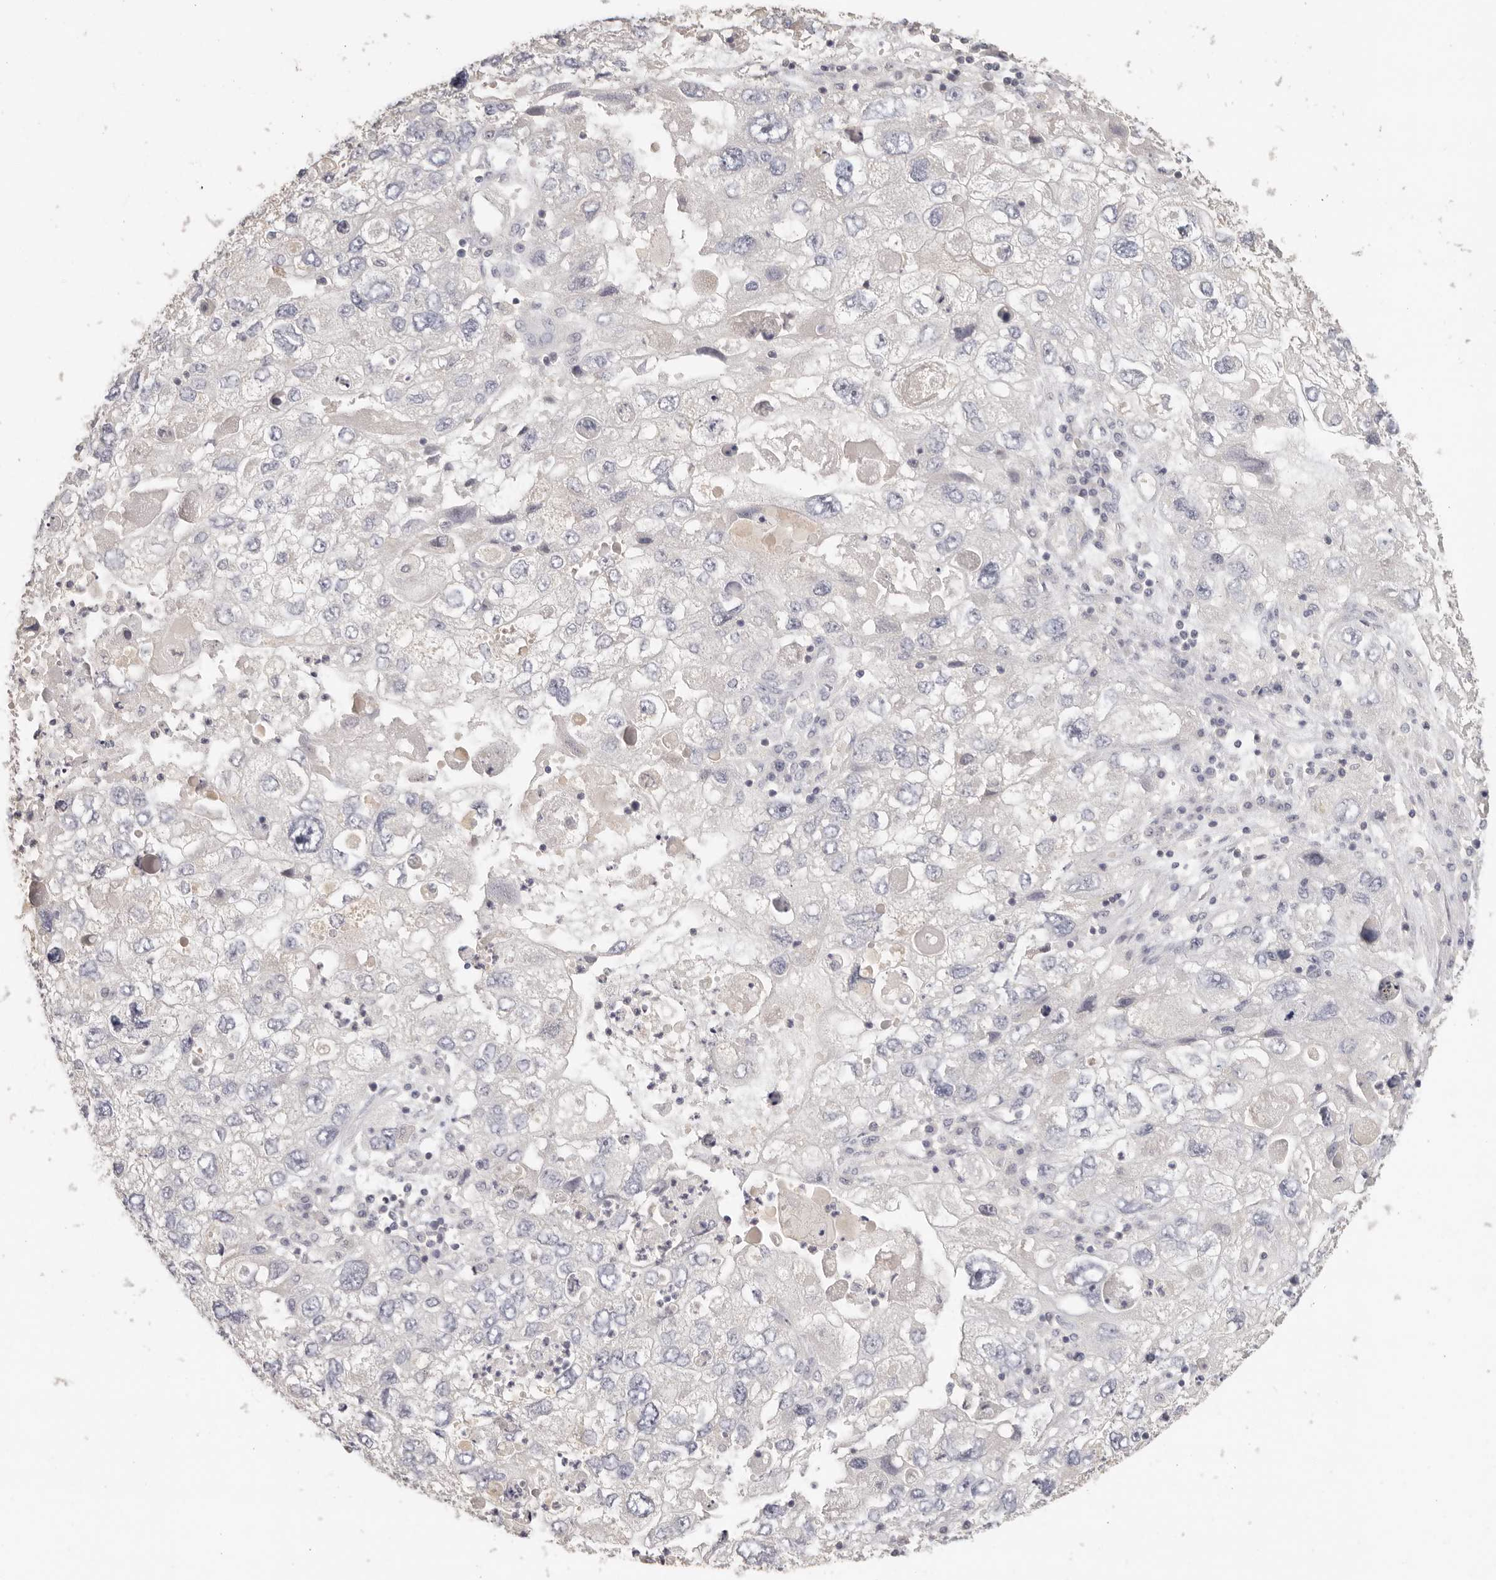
{"staining": {"intensity": "negative", "quantity": "none", "location": "none"}, "tissue": "endometrial cancer", "cell_type": "Tumor cells", "image_type": "cancer", "snomed": [{"axis": "morphology", "description": "Adenocarcinoma, NOS"}, {"axis": "topography", "description": "Endometrium"}], "caption": "There is no significant staining in tumor cells of adenocarcinoma (endometrial).", "gene": "CSK", "patient": {"sex": "female", "age": 49}}